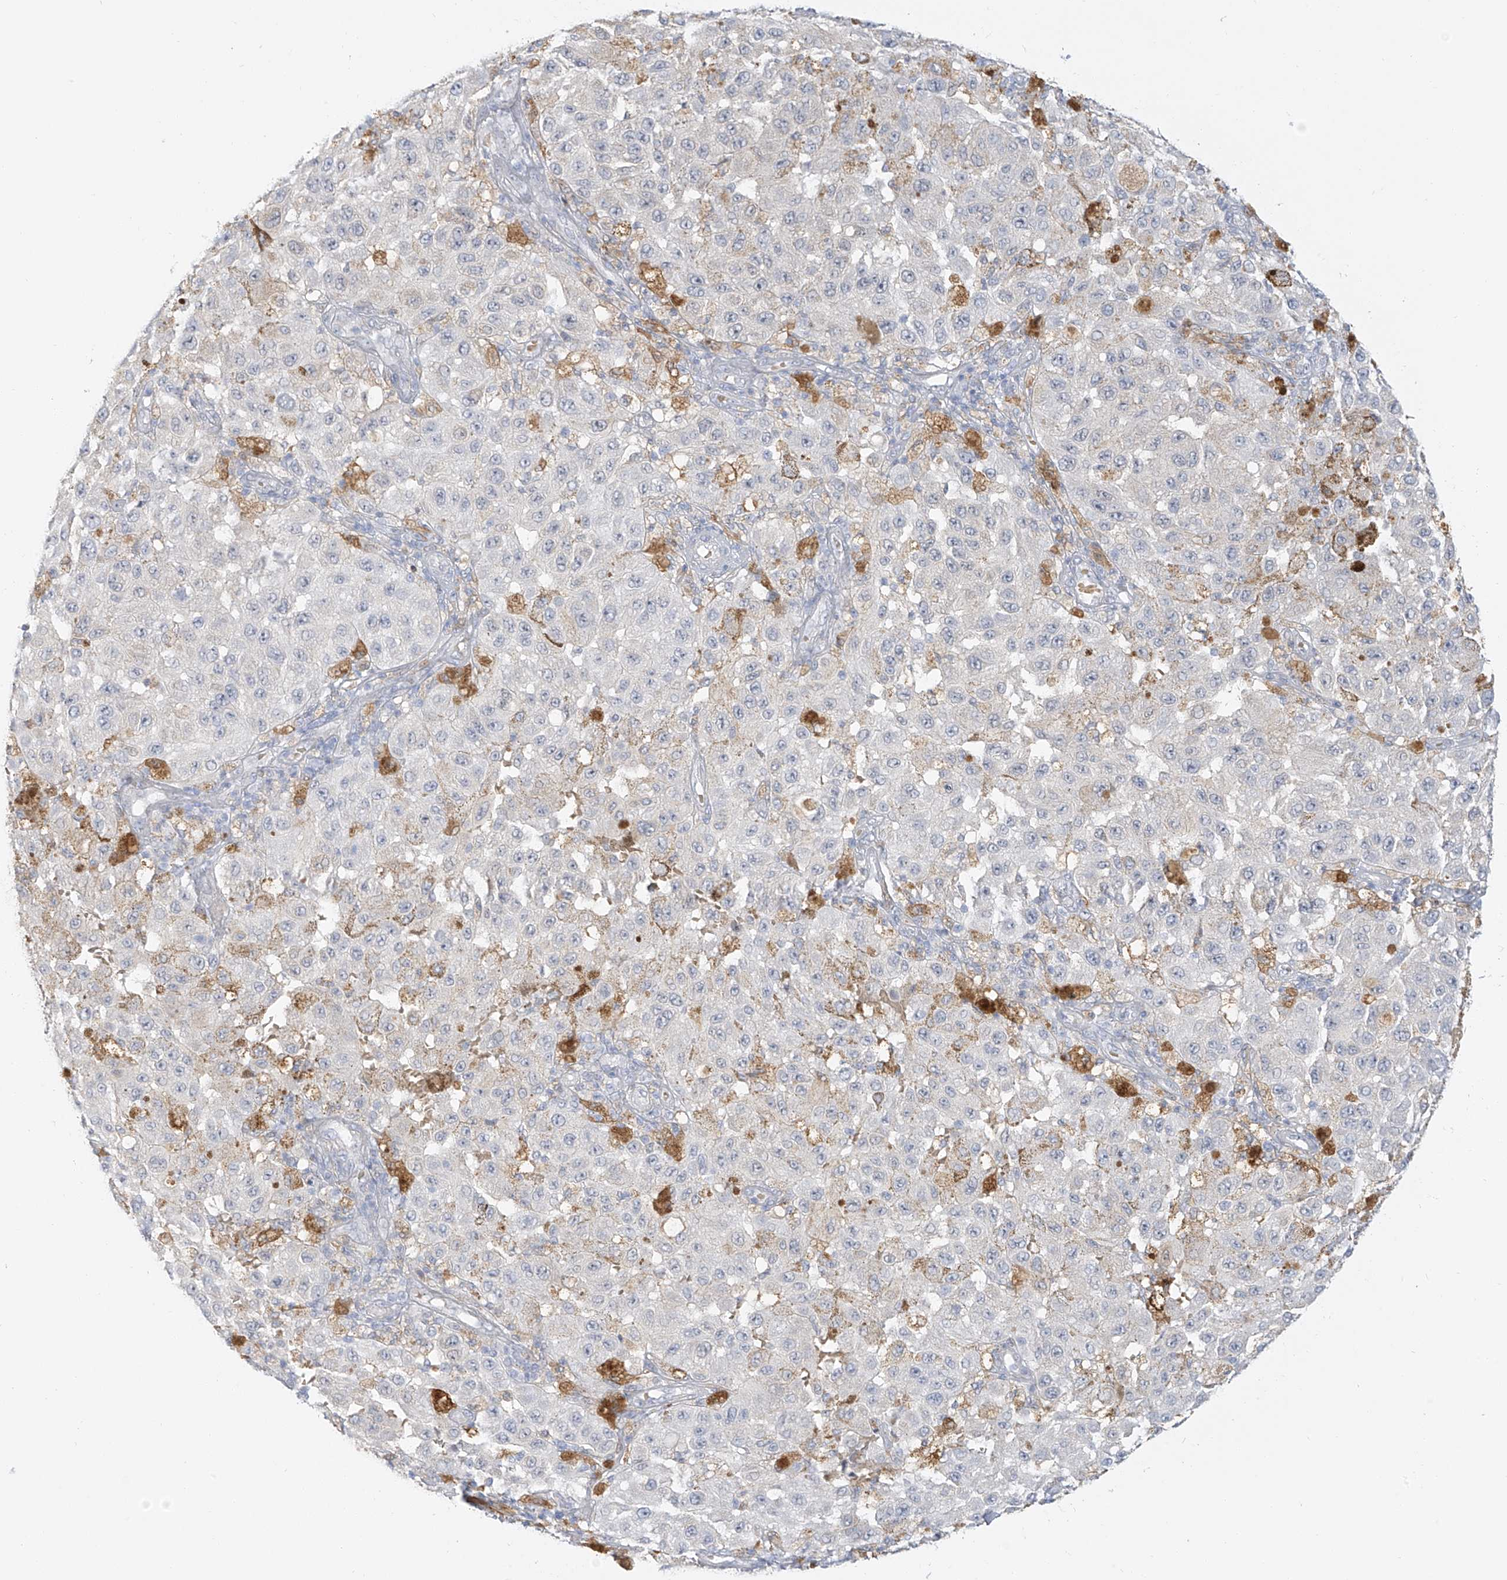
{"staining": {"intensity": "negative", "quantity": "none", "location": "none"}, "tissue": "melanoma", "cell_type": "Tumor cells", "image_type": "cancer", "snomed": [{"axis": "morphology", "description": "Malignant melanoma, NOS"}, {"axis": "topography", "description": "Skin"}], "caption": "Immunohistochemistry (IHC) histopathology image of human melanoma stained for a protein (brown), which exhibits no staining in tumor cells. (DAB (3,3'-diaminobenzidine) IHC, high magnification).", "gene": "UPK1B", "patient": {"sex": "female", "age": 64}}